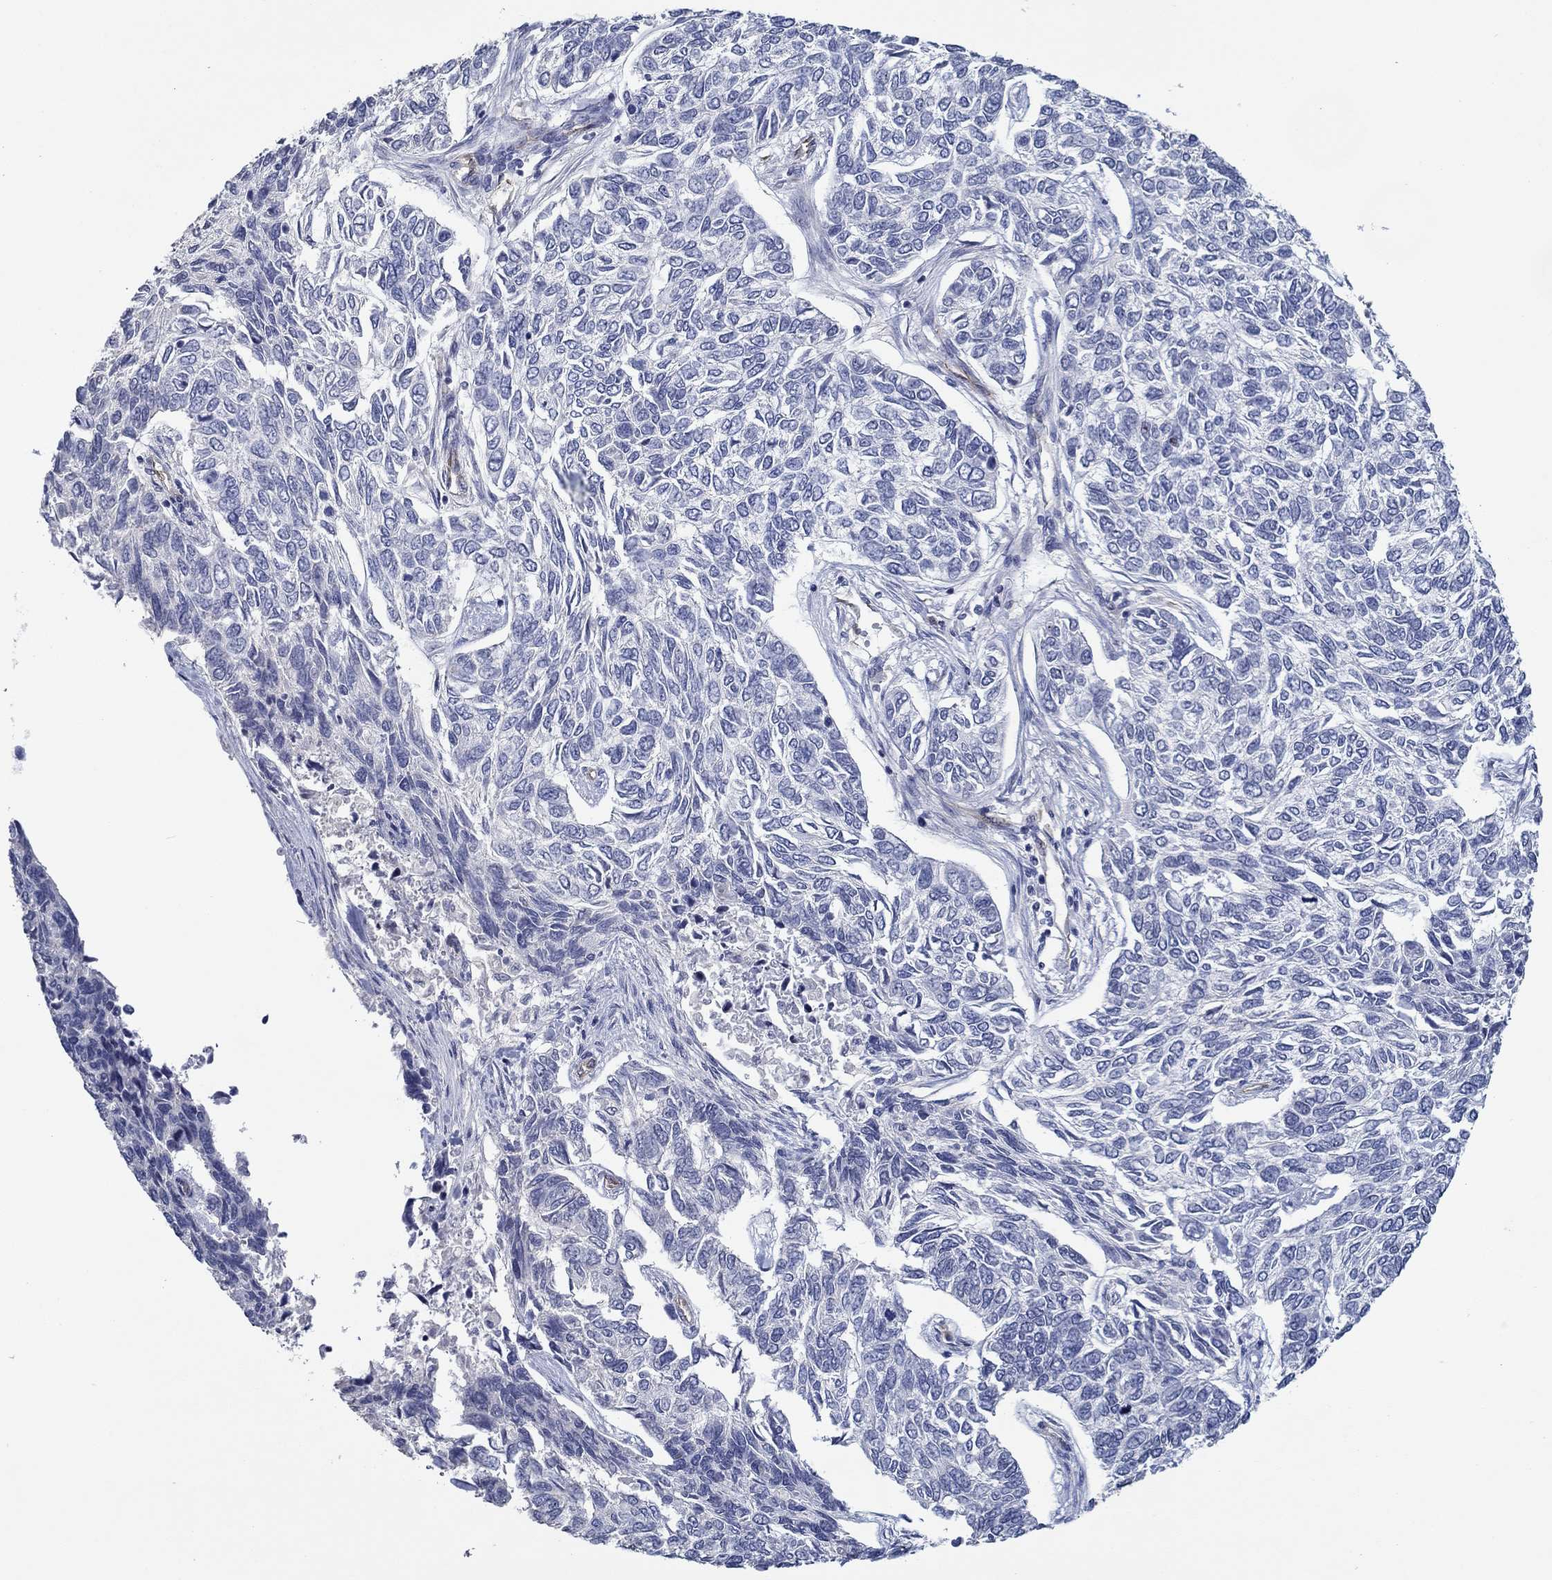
{"staining": {"intensity": "negative", "quantity": "none", "location": "none"}, "tissue": "skin cancer", "cell_type": "Tumor cells", "image_type": "cancer", "snomed": [{"axis": "morphology", "description": "Basal cell carcinoma"}, {"axis": "topography", "description": "Skin"}], "caption": "DAB (3,3'-diaminobenzidine) immunohistochemical staining of basal cell carcinoma (skin) displays no significant staining in tumor cells.", "gene": "GJA5", "patient": {"sex": "female", "age": 65}}